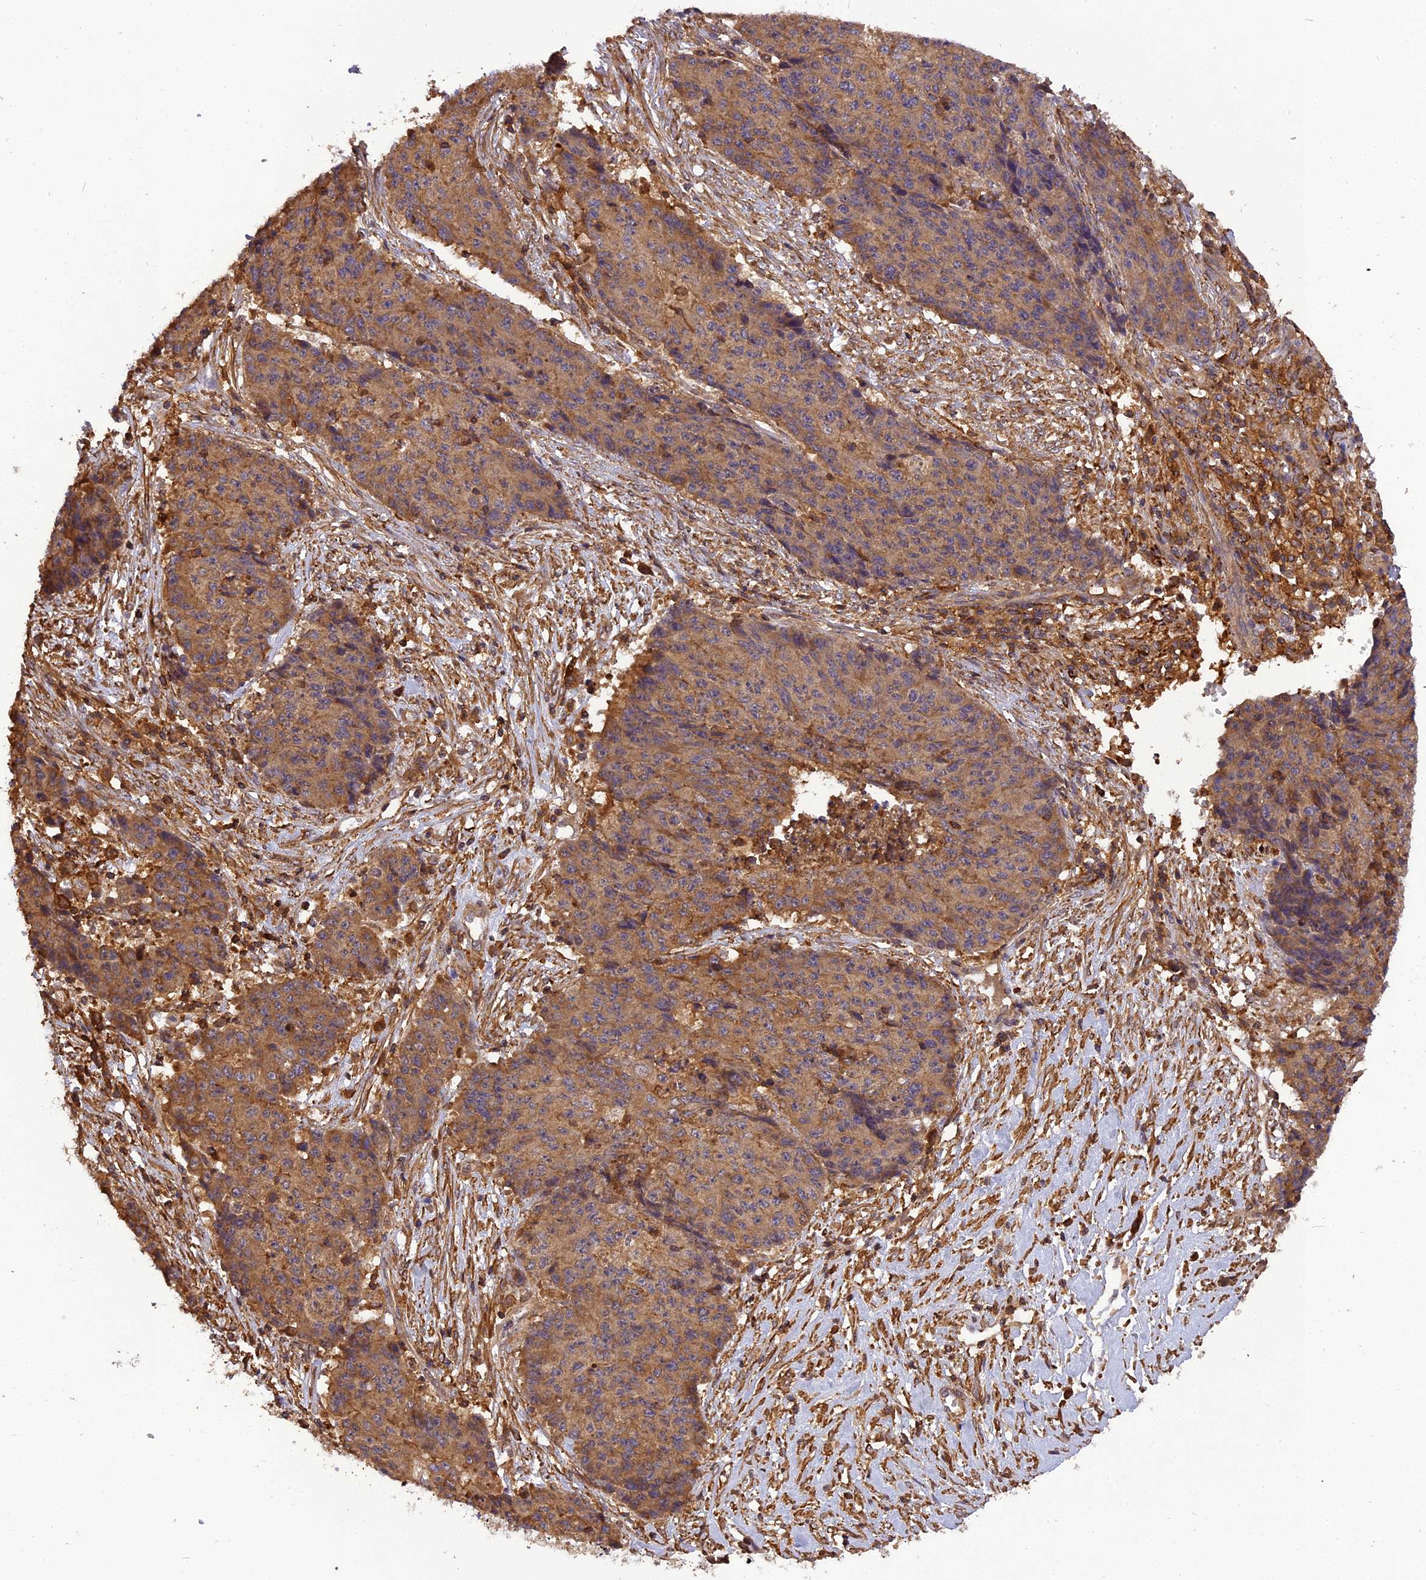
{"staining": {"intensity": "moderate", "quantity": ">75%", "location": "cytoplasmic/membranous"}, "tissue": "ovarian cancer", "cell_type": "Tumor cells", "image_type": "cancer", "snomed": [{"axis": "morphology", "description": "Carcinoma, endometroid"}, {"axis": "topography", "description": "Ovary"}], "caption": "Protein staining by IHC exhibits moderate cytoplasmic/membranous expression in about >75% of tumor cells in ovarian cancer. (DAB IHC with brightfield microscopy, high magnification).", "gene": "STOML1", "patient": {"sex": "female", "age": 42}}